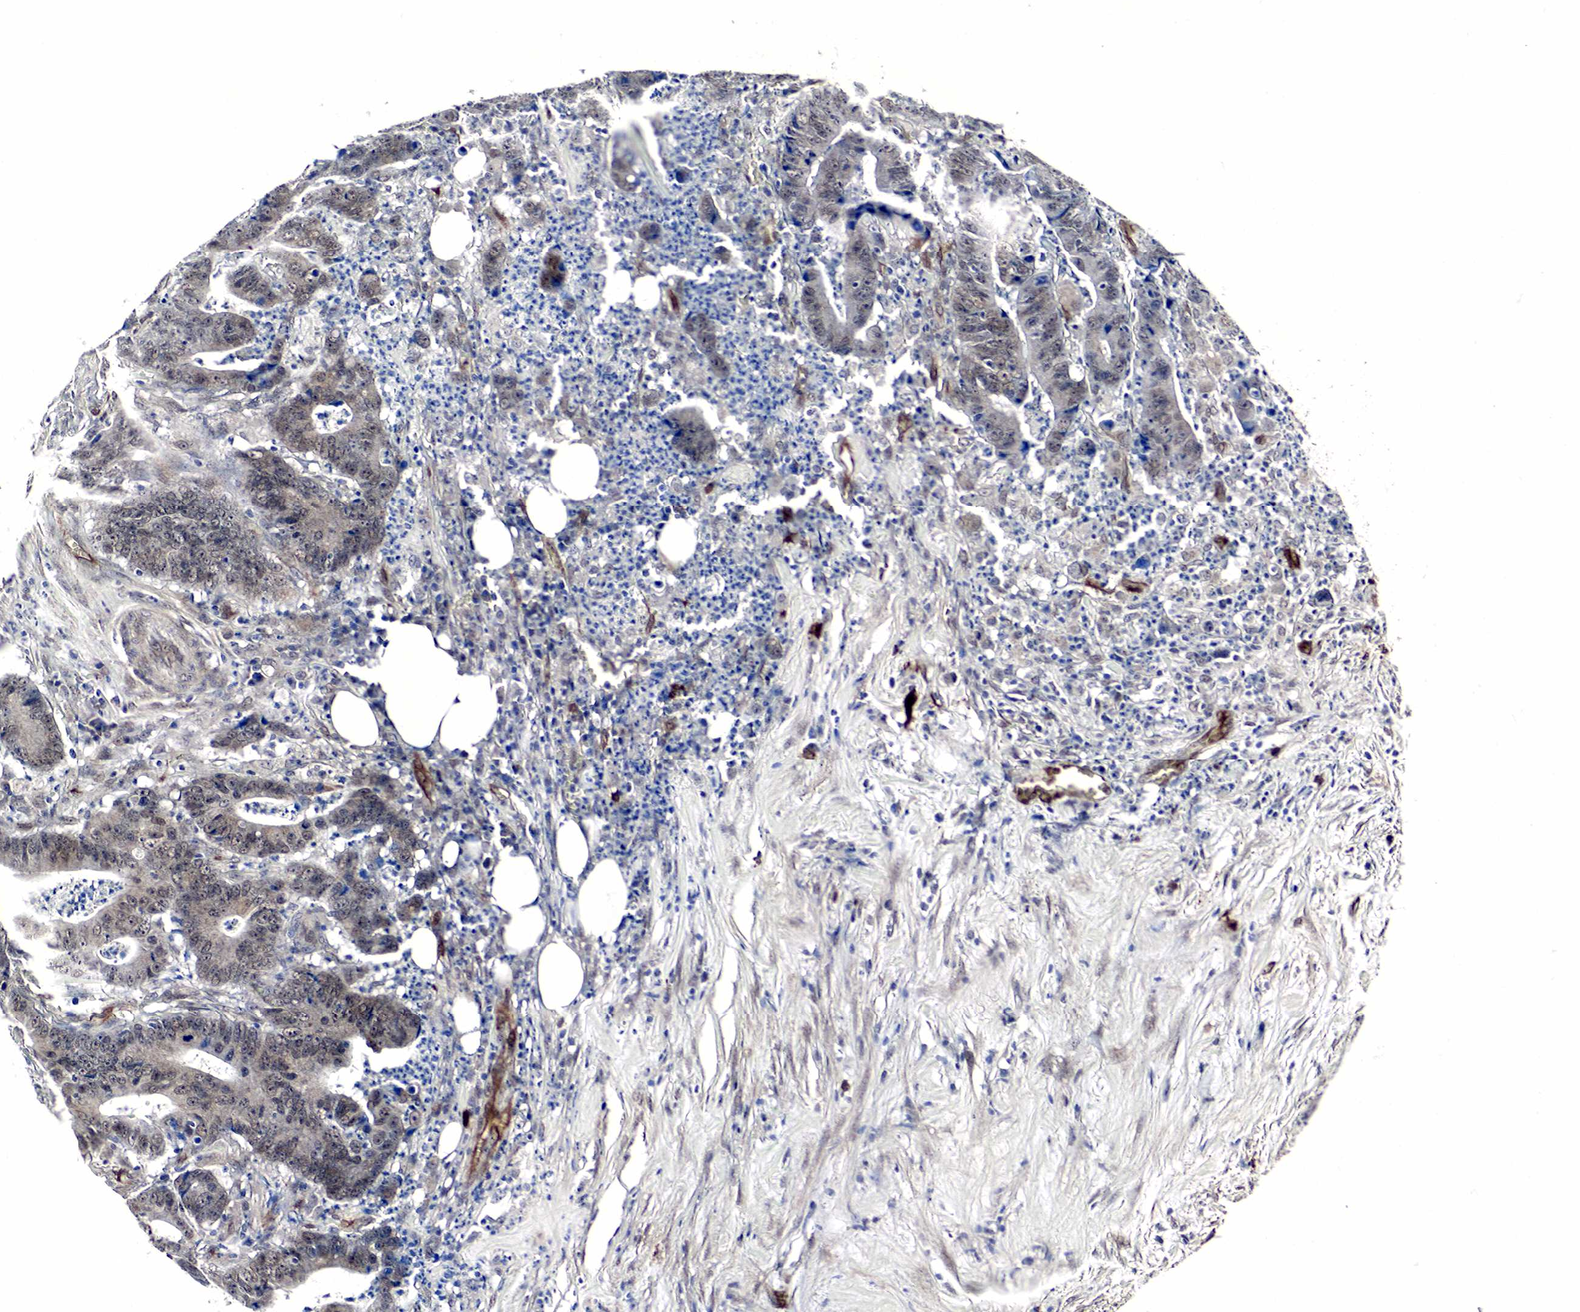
{"staining": {"intensity": "weak", "quantity": "<25%", "location": "cytoplasmic/membranous"}, "tissue": "colorectal cancer", "cell_type": "Tumor cells", "image_type": "cancer", "snomed": [{"axis": "morphology", "description": "Adenocarcinoma, NOS"}, {"axis": "topography", "description": "Colon"}], "caption": "IHC histopathology image of neoplastic tissue: colorectal adenocarcinoma stained with DAB exhibits no significant protein positivity in tumor cells. (Stains: DAB (3,3'-diaminobenzidine) immunohistochemistry (IHC) with hematoxylin counter stain, Microscopy: brightfield microscopy at high magnification).", "gene": "SPIN1", "patient": {"sex": "female", "age": 76}}